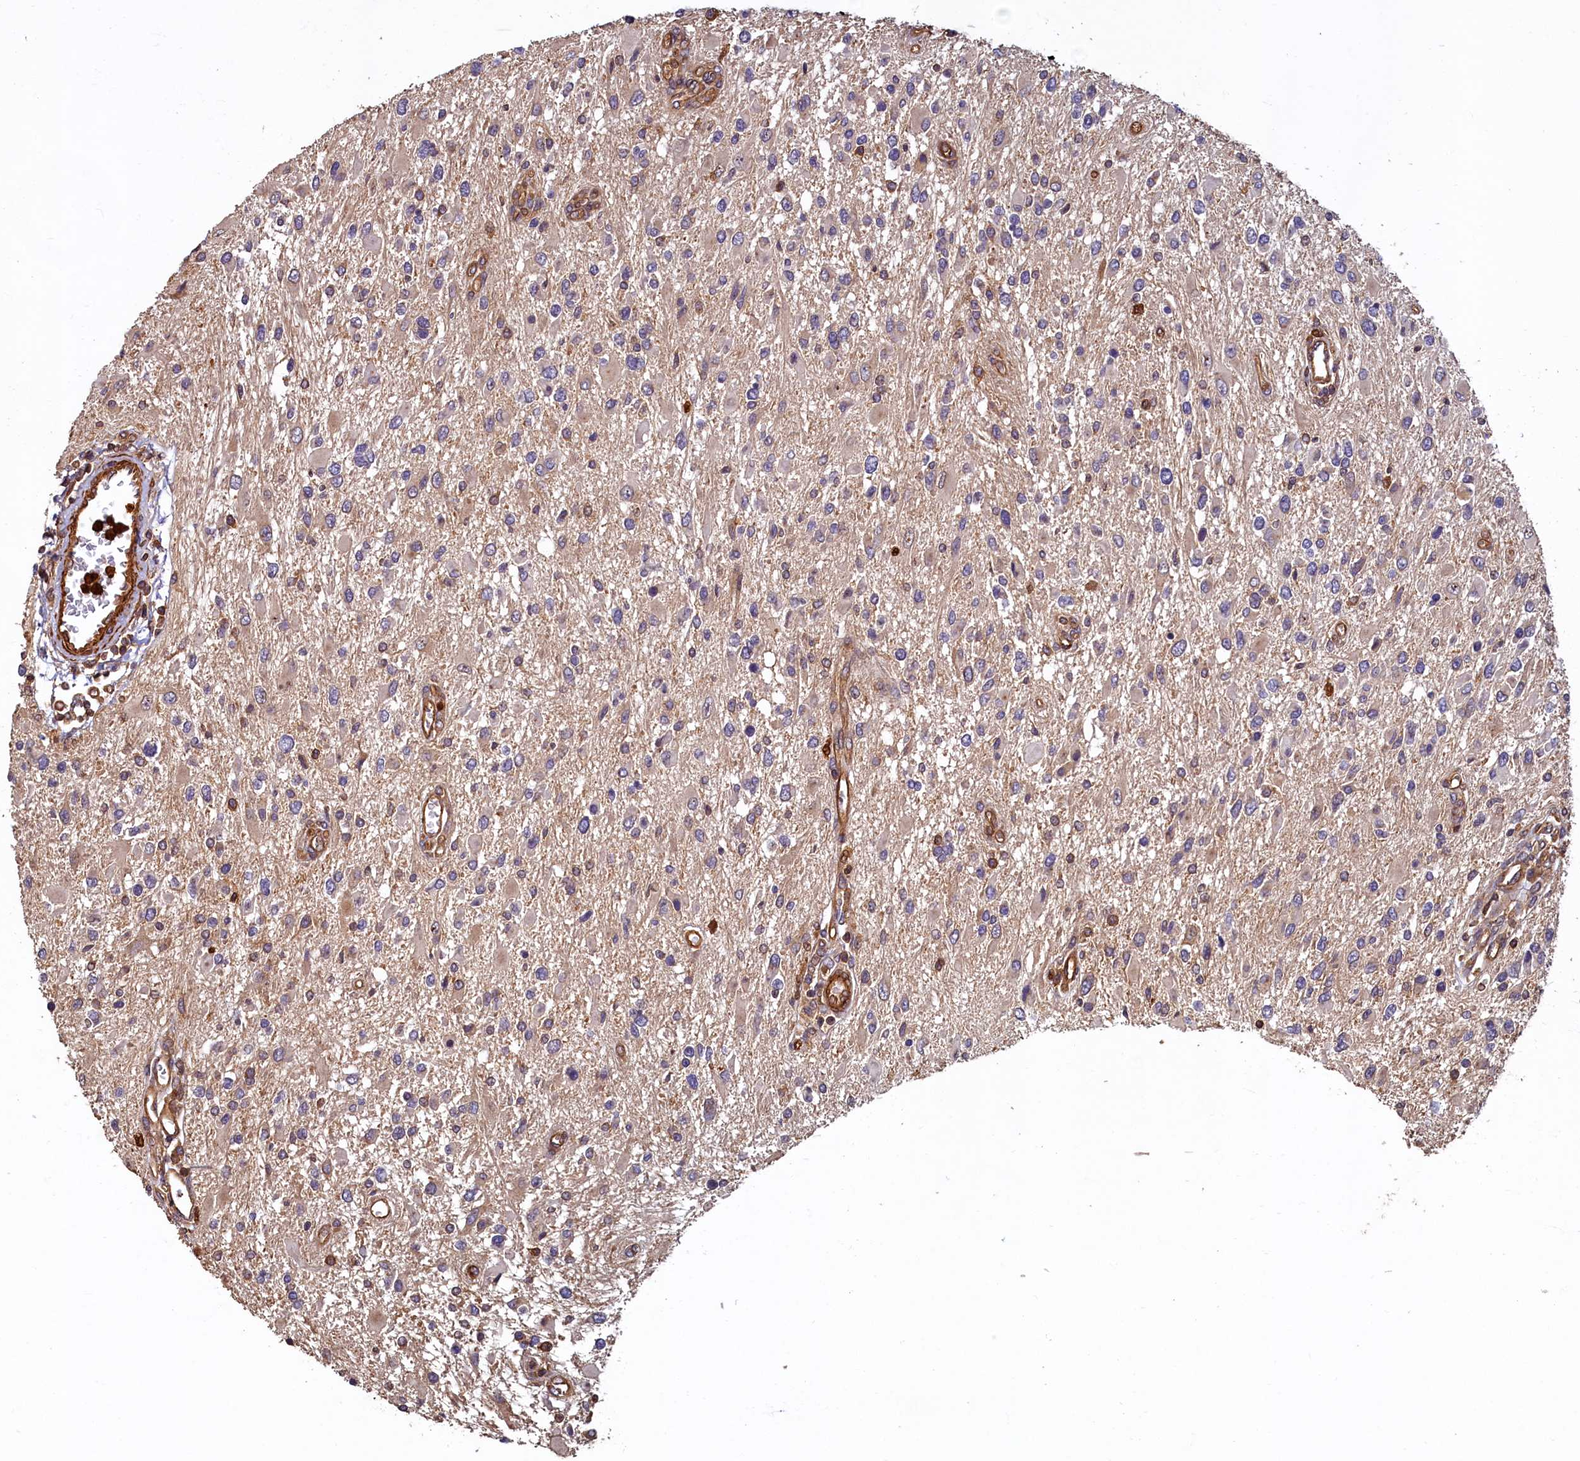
{"staining": {"intensity": "negative", "quantity": "none", "location": "none"}, "tissue": "glioma", "cell_type": "Tumor cells", "image_type": "cancer", "snomed": [{"axis": "morphology", "description": "Glioma, malignant, High grade"}, {"axis": "topography", "description": "Brain"}], "caption": "Immunohistochemistry of malignant glioma (high-grade) shows no expression in tumor cells. (DAB (3,3'-diaminobenzidine) immunohistochemistry visualized using brightfield microscopy, high magnification).", "gene": "CCDC102B", "patient": {"sex": "male", "age": 53}}